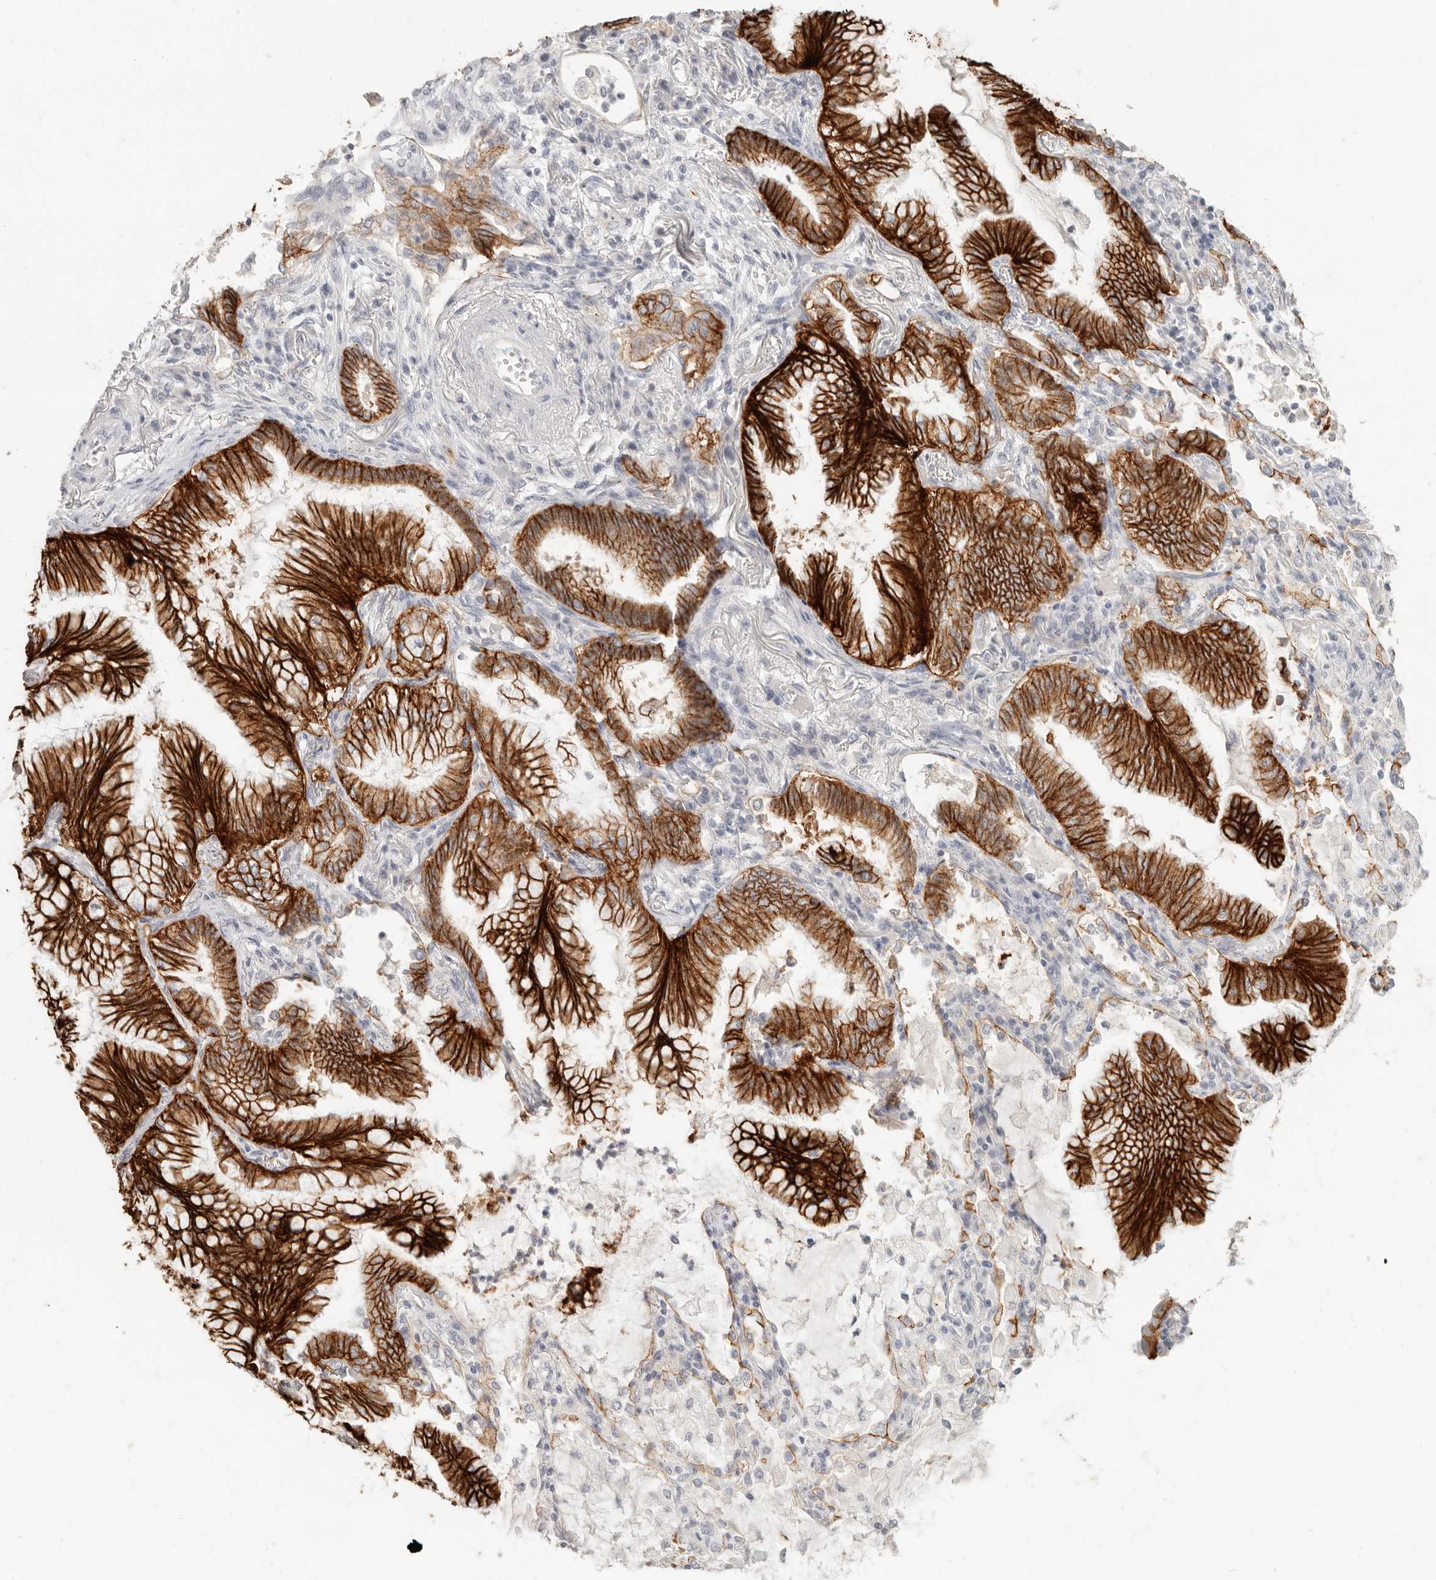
{"staining": {"intensity": "strong", "quantity": ">75%", "location": "cytoplasmic/membranous"}, "tissue": "lung cancer", "cell_type": "Tumor cells", "image_type": "cancer", "snomed": [{"axis": "morphology", "description": "Adenocarcinoma, NOS"}, {"axis": "topography", "description": "Lung"}], "caption": "Immunohistochemistry (IHC) of adenocarcinoma (lung) demonstrates high levels of strong cytoplasmic/membranous staining in about >75% of tumor cells.", "gene": "EPCAM", "patient": {"sex": "female", "age": 70}}